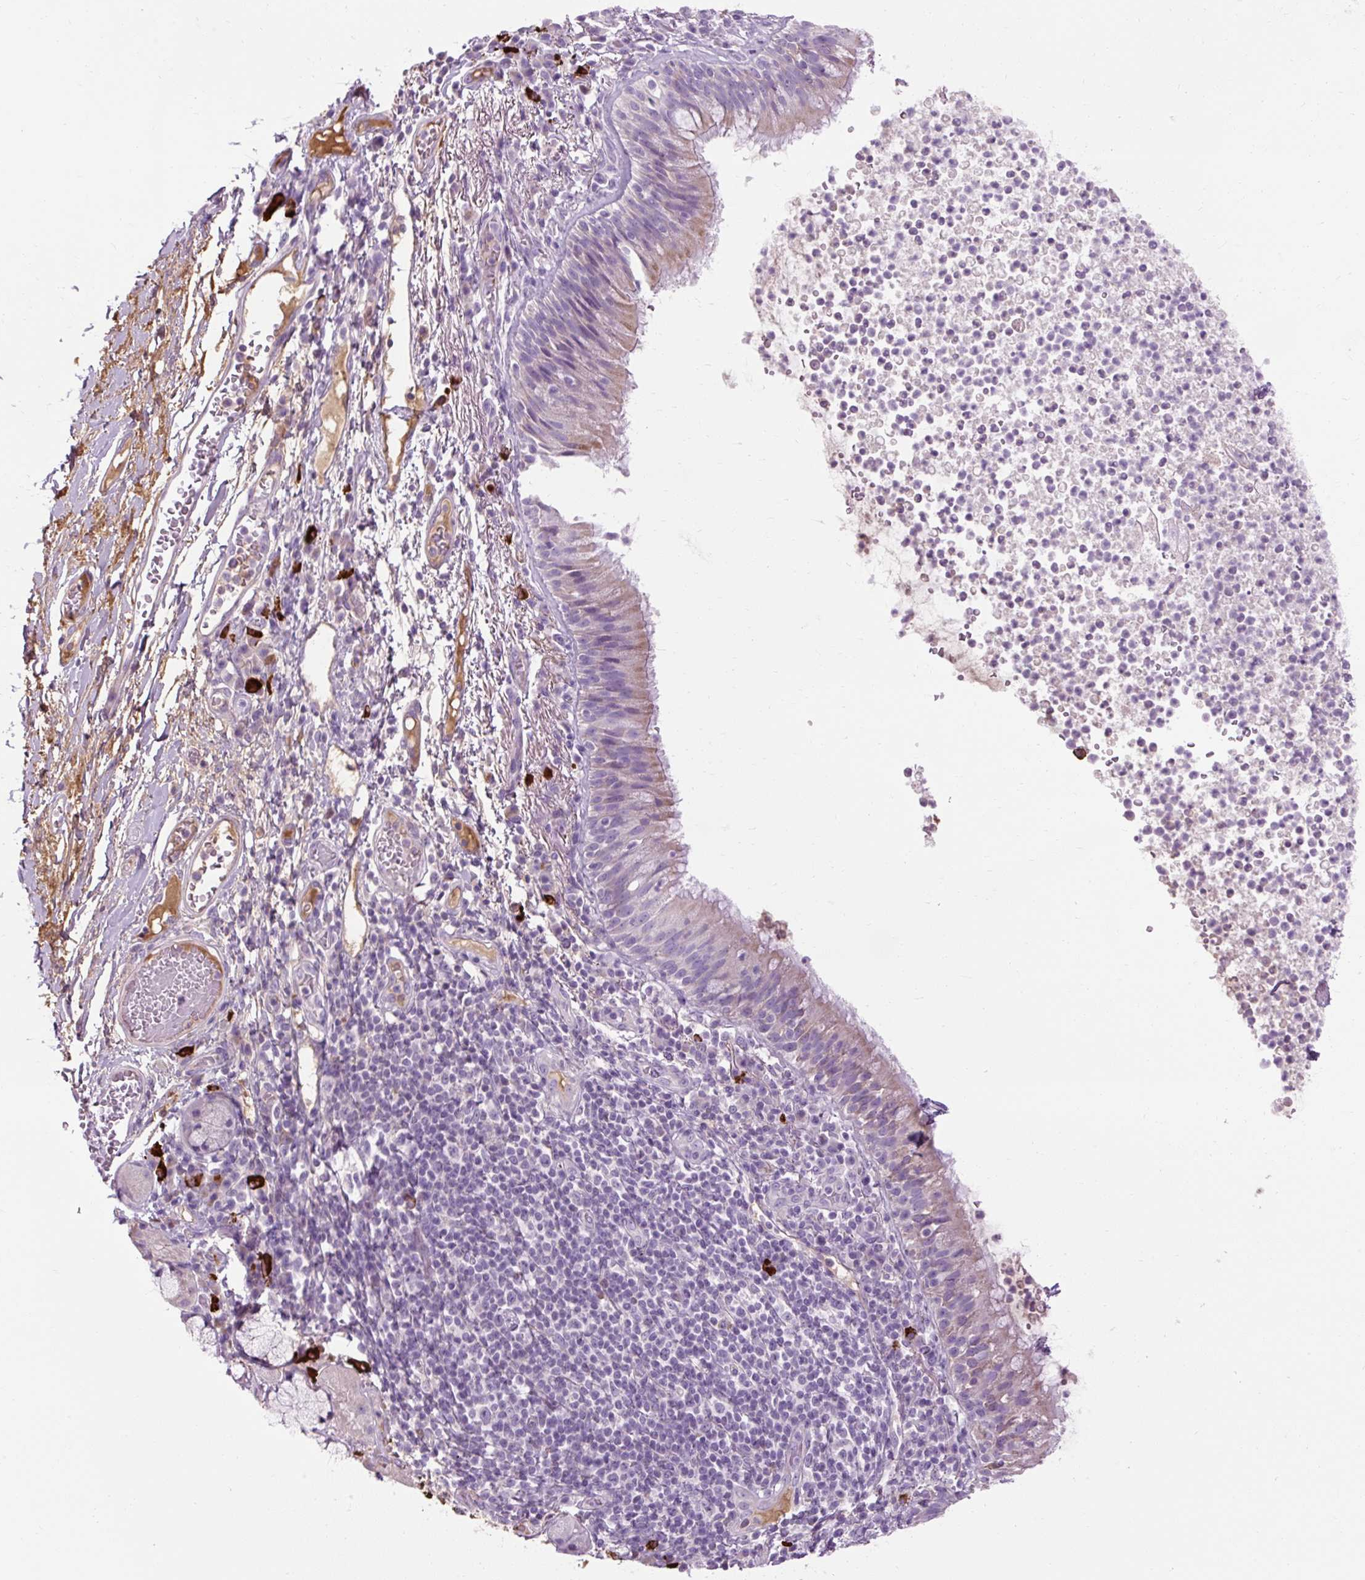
{"staining": {"intensity": "weak", "quantity": "<25%", "location": "cytoplasmic/membranous"}, "tissue": "bronchus", "cell_type": "Respiratory epithelial cells", "image_type": "normal", "snomed": [{"axis": "morphology", "description": "Normal tissue, NOS"}, {"axis": "topography", "description": "Cartilage tissue"}, {"axis": "topography", "description": "Bronchus"}], "caption": "The micrograph displays no significant expression in respiratory epithelial cells of bronchus.", "gene": "ARRDC2", "patient": {"sex": "male", "age": 56}}